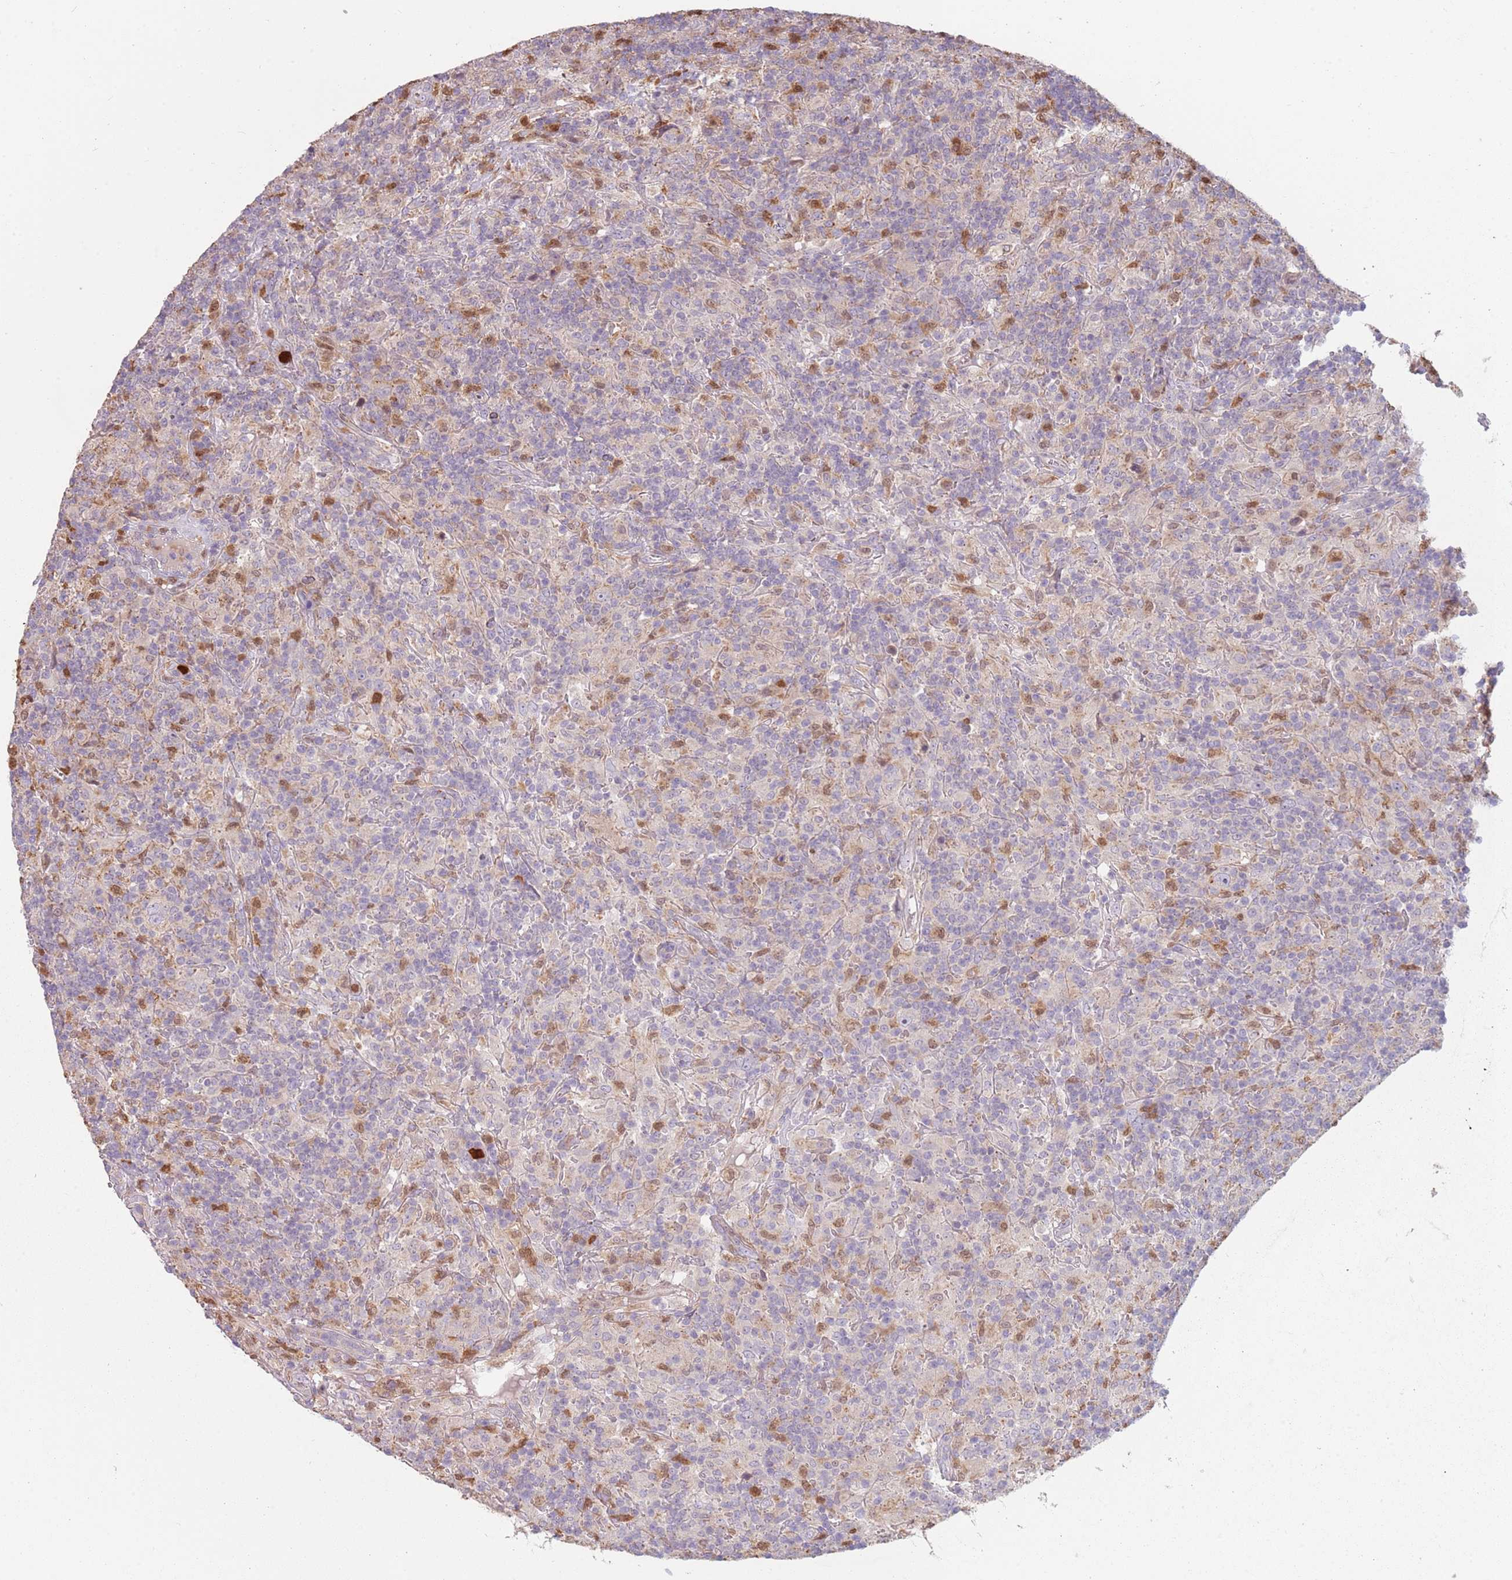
{"staining": {"intensity": "negative", "quantity": "none", "location": "none"}, "tissue": "lymphoma", "cell_type": "Tumor cells", "image_type": "cancer", "snomed": [{"axis": "morphology", "description": "Hodgkin's disease, NOS"}, {"axis": "topography", "description": "Lymph node"}], "caption": "Protein analysis of lymphoma reveals no significant staining in tumor cells.", "gene": "SPAG4", "patient": {"sex": "male", "age": 70}}